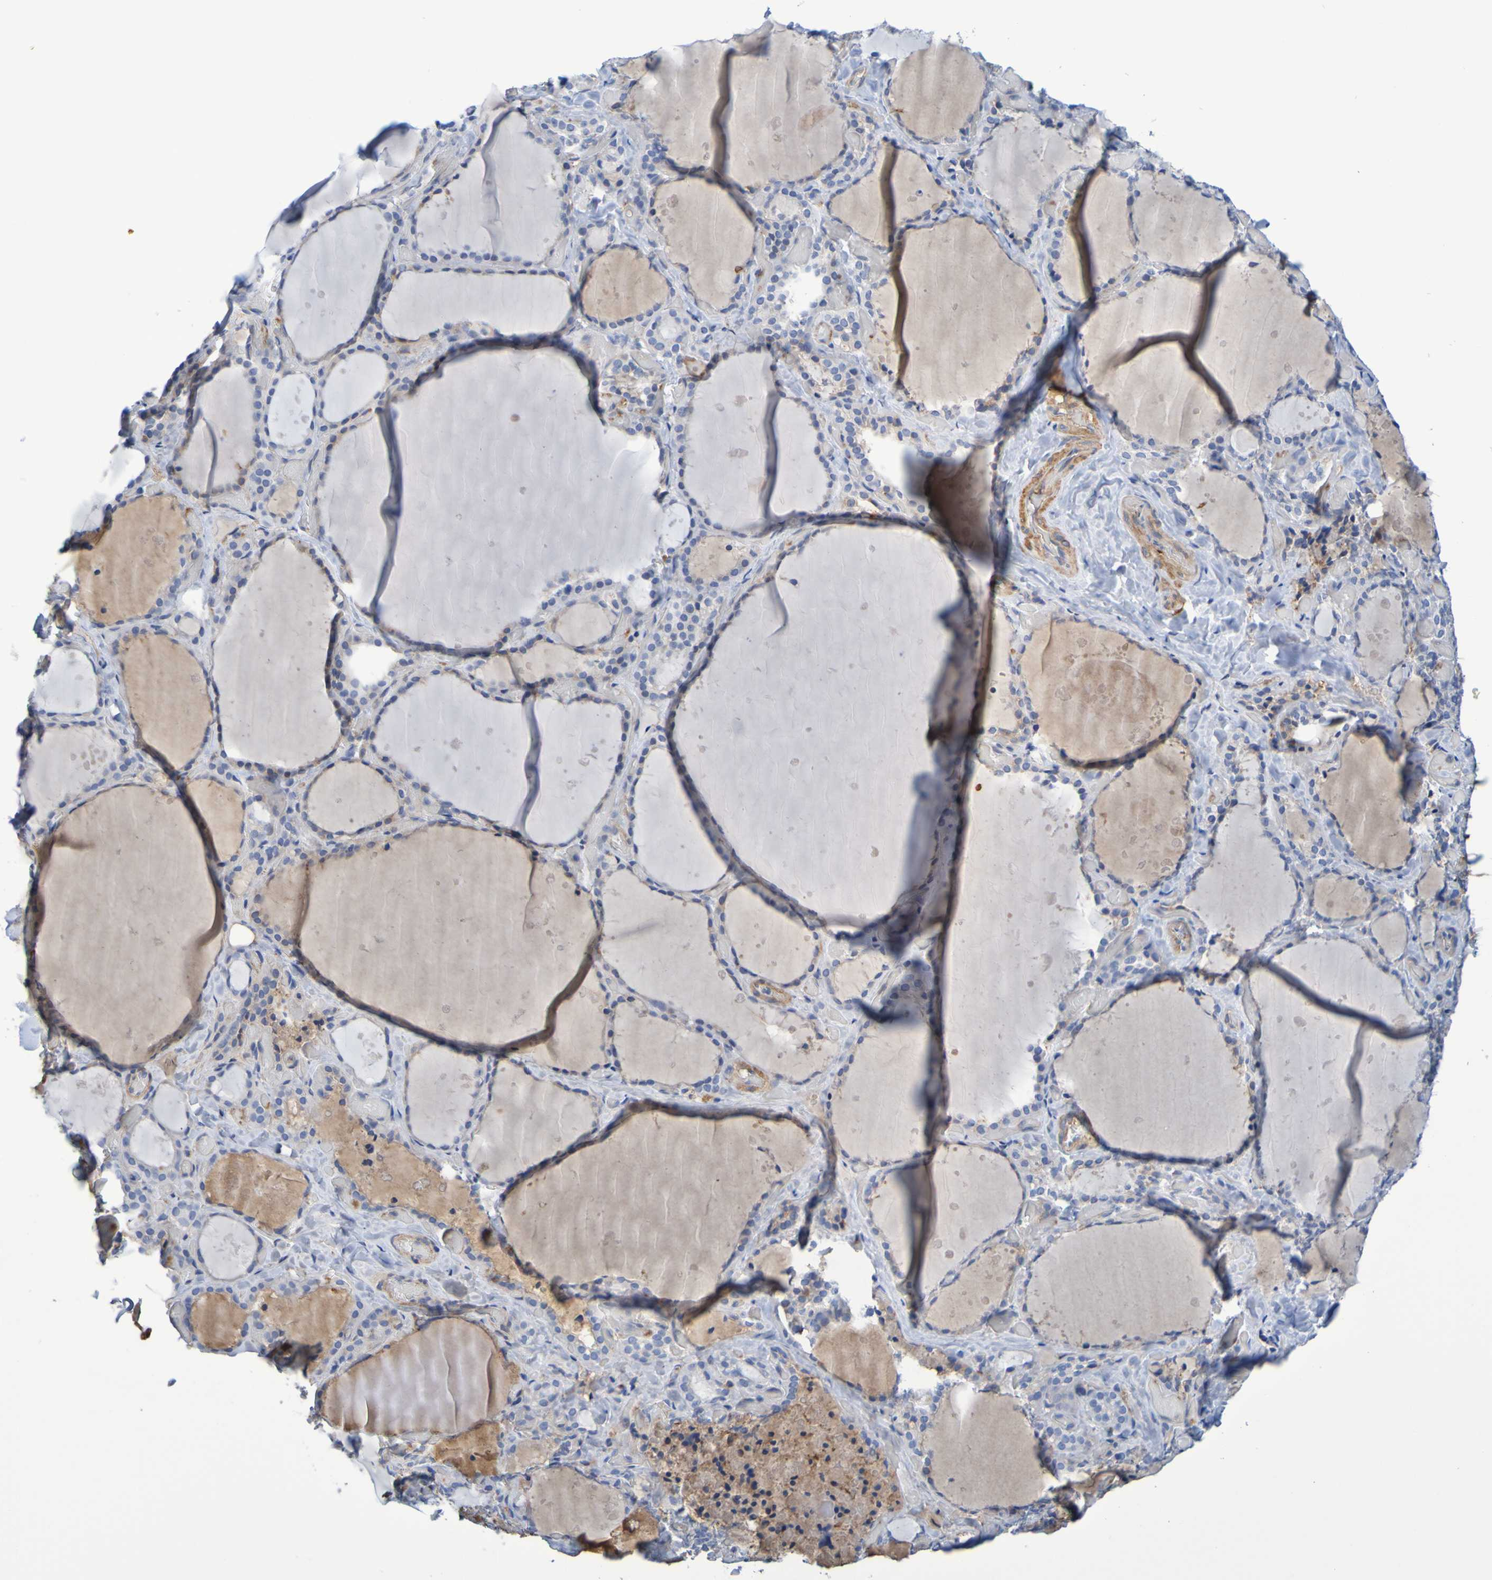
{"staining": {"intensity": "weak", "quantity": "<25%", "location": "cytoplasmic/membranous"}, "tissue": "thyroid gland", "cell_type": "Glandular cells", "image_type": "normal", "snomed": [{"axis": "morphology", "description": "Normal tissue, NOS"}, {"axis": "topography", "description": "Thyroid gland"}], "caption": "This is an immunohistochemistry micrograph of normal thyroid gland. There is no positivity in glandular cells.", "gene": "GAB3", "patient": {"sex": "female", "age": 44}}